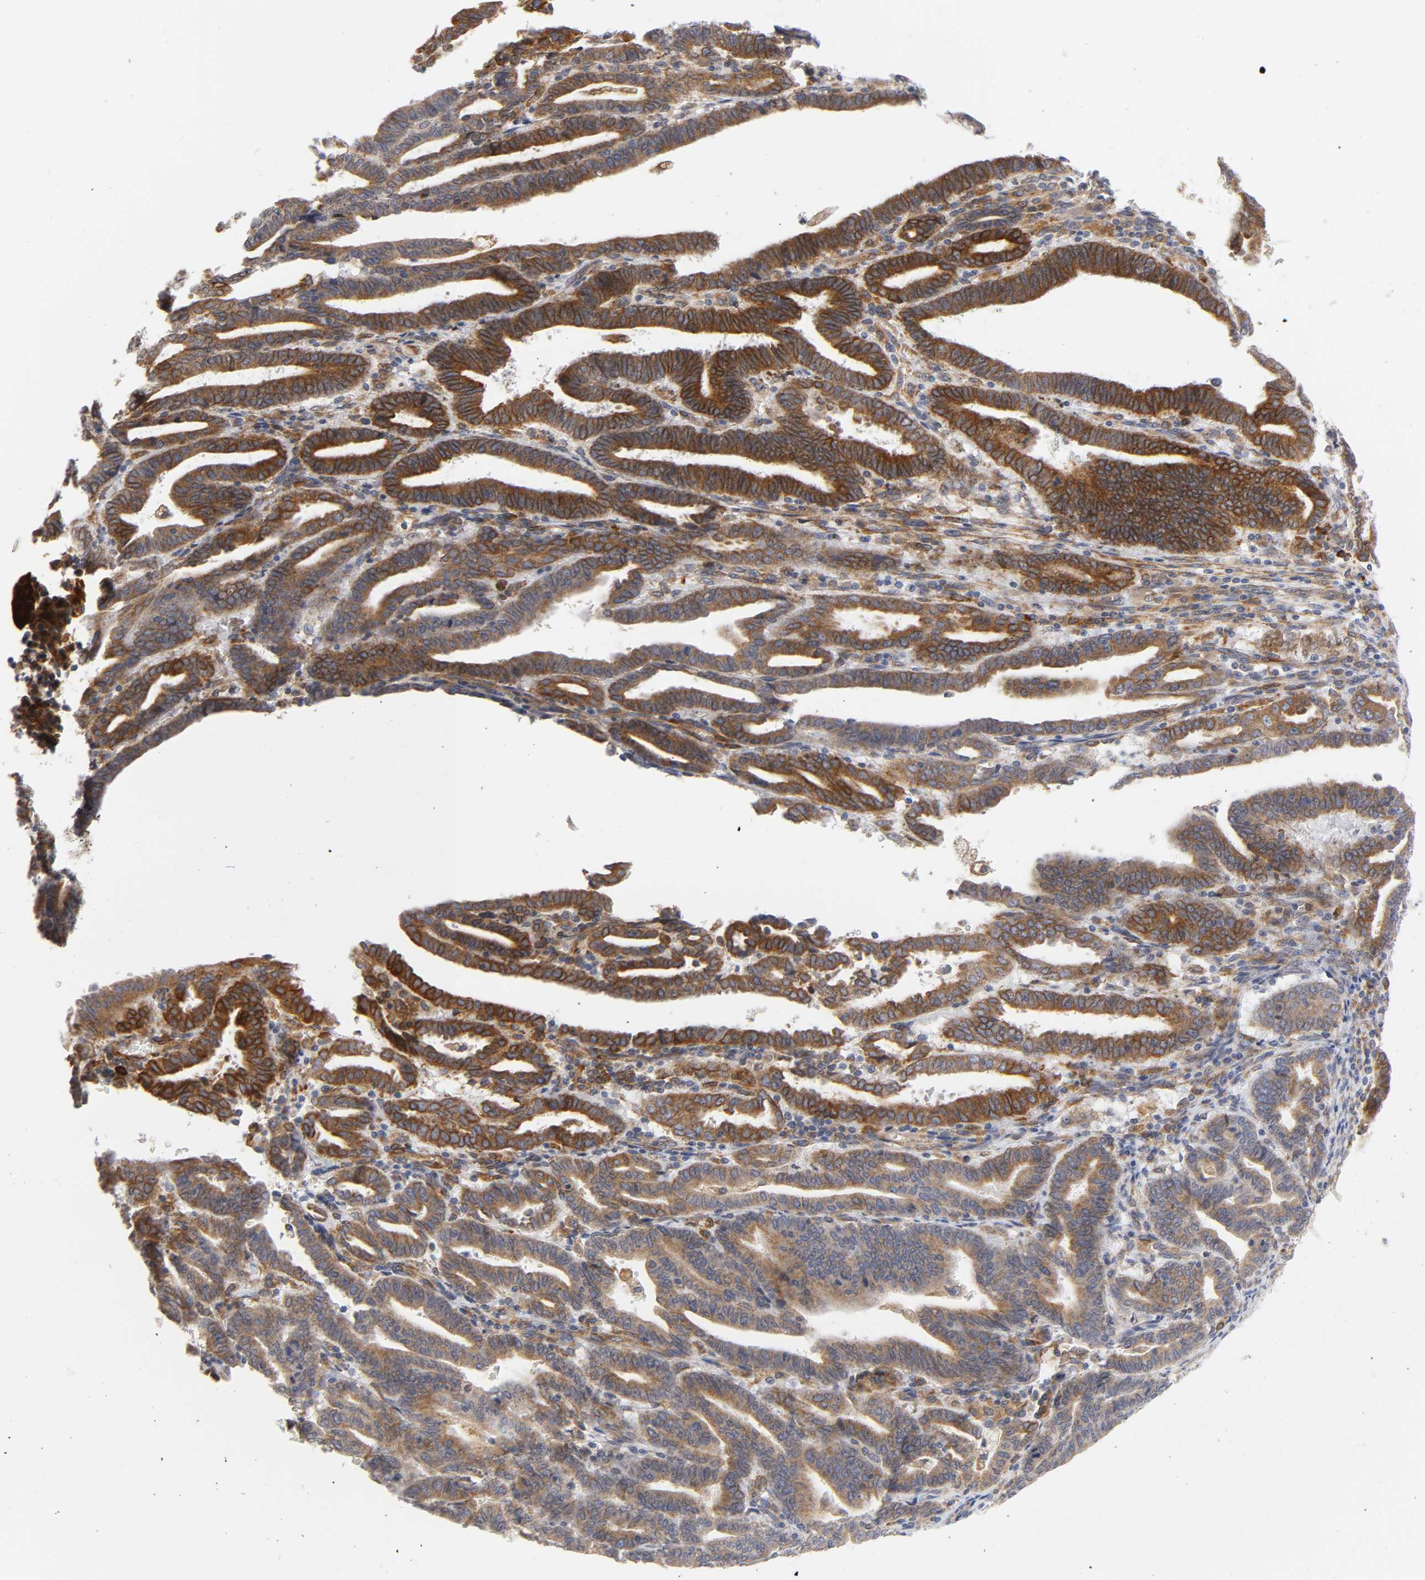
{"staining": {"intensity": "strong", "quantity": ">75%", "location": "cytoplasmic/membranous"}, "tissue": "endometrial cancer", "cell_type": "Tumor cells", "image_type": "cancer", "snomed": [{"axis": "morphology", "description": "Adenocarcinoma, NOS"}, {"axis": "topography", "description": "Uterus"}], "caption": "The micrograph demonstrates staining of endometrial cancer, revealing strong cytoplasmic/membranous protein staining (brown color) within tumor cells. The staining is performed using DAB (3,3'-diaminobenzidine) brown chromogen to label protein expression. The nuclei are counter-stained blue using hematoxylin.", "gene": "POR", "patient": {"sex": "female", "age": 83}}